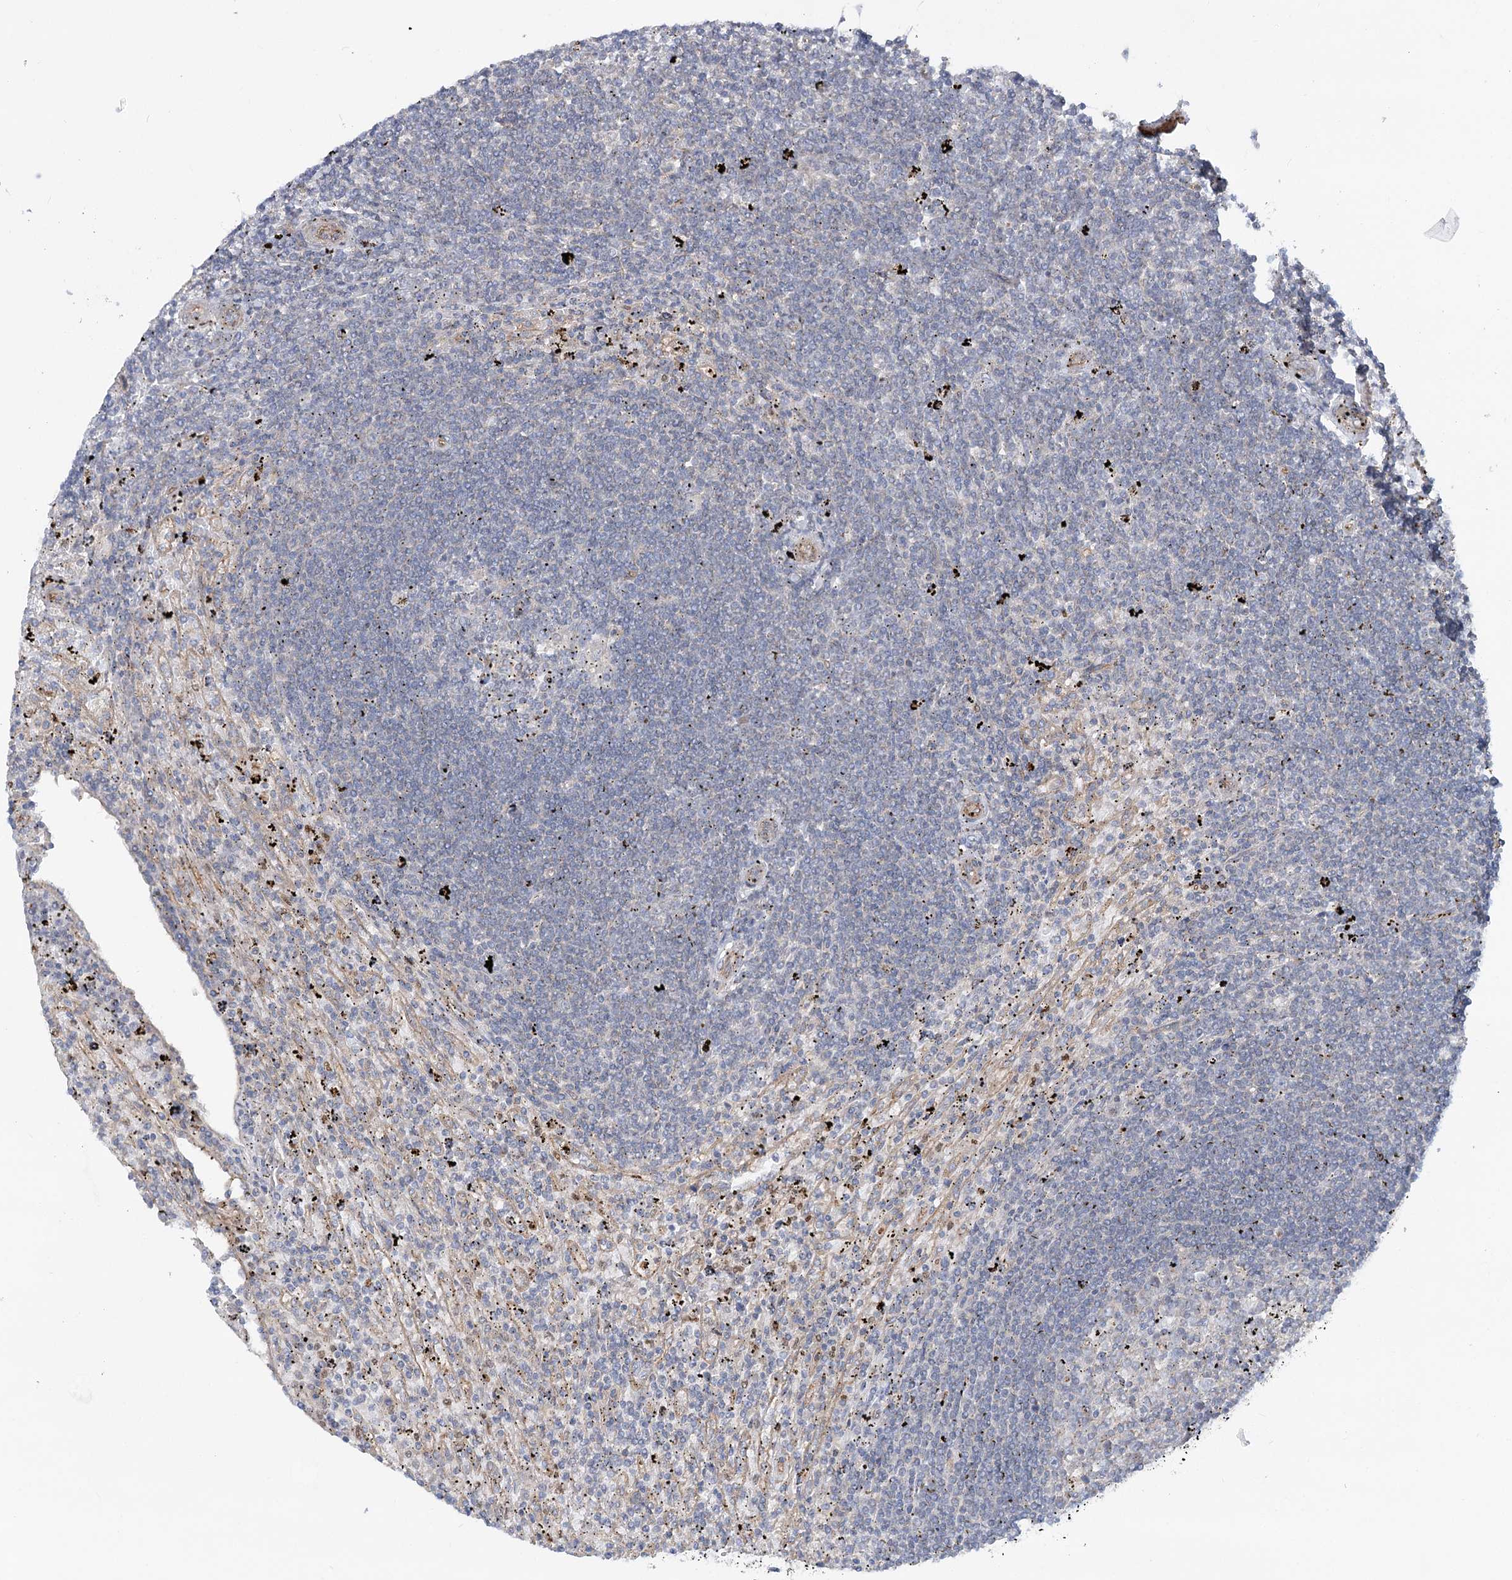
{"staining": {"intensity": "negative", "quantity": "none", "location": "none"}, "tissue": "lymphoma", "cell_type": "Tumor cells", "image_type": "cancer", "snomed": [{"axis": "morphology", "description": "Malignant lymphoma, non-Hodgkin's type, Low grade"}, {"axis": "topography", "description": "Spleen"}], "caption": "Tumor cells are negative for brown protein staining in low-grade malignant lymphoma, non-Hodgkin's type.", "gene": "SCN11A", "patient": {"sex": "male", "age": 76}}